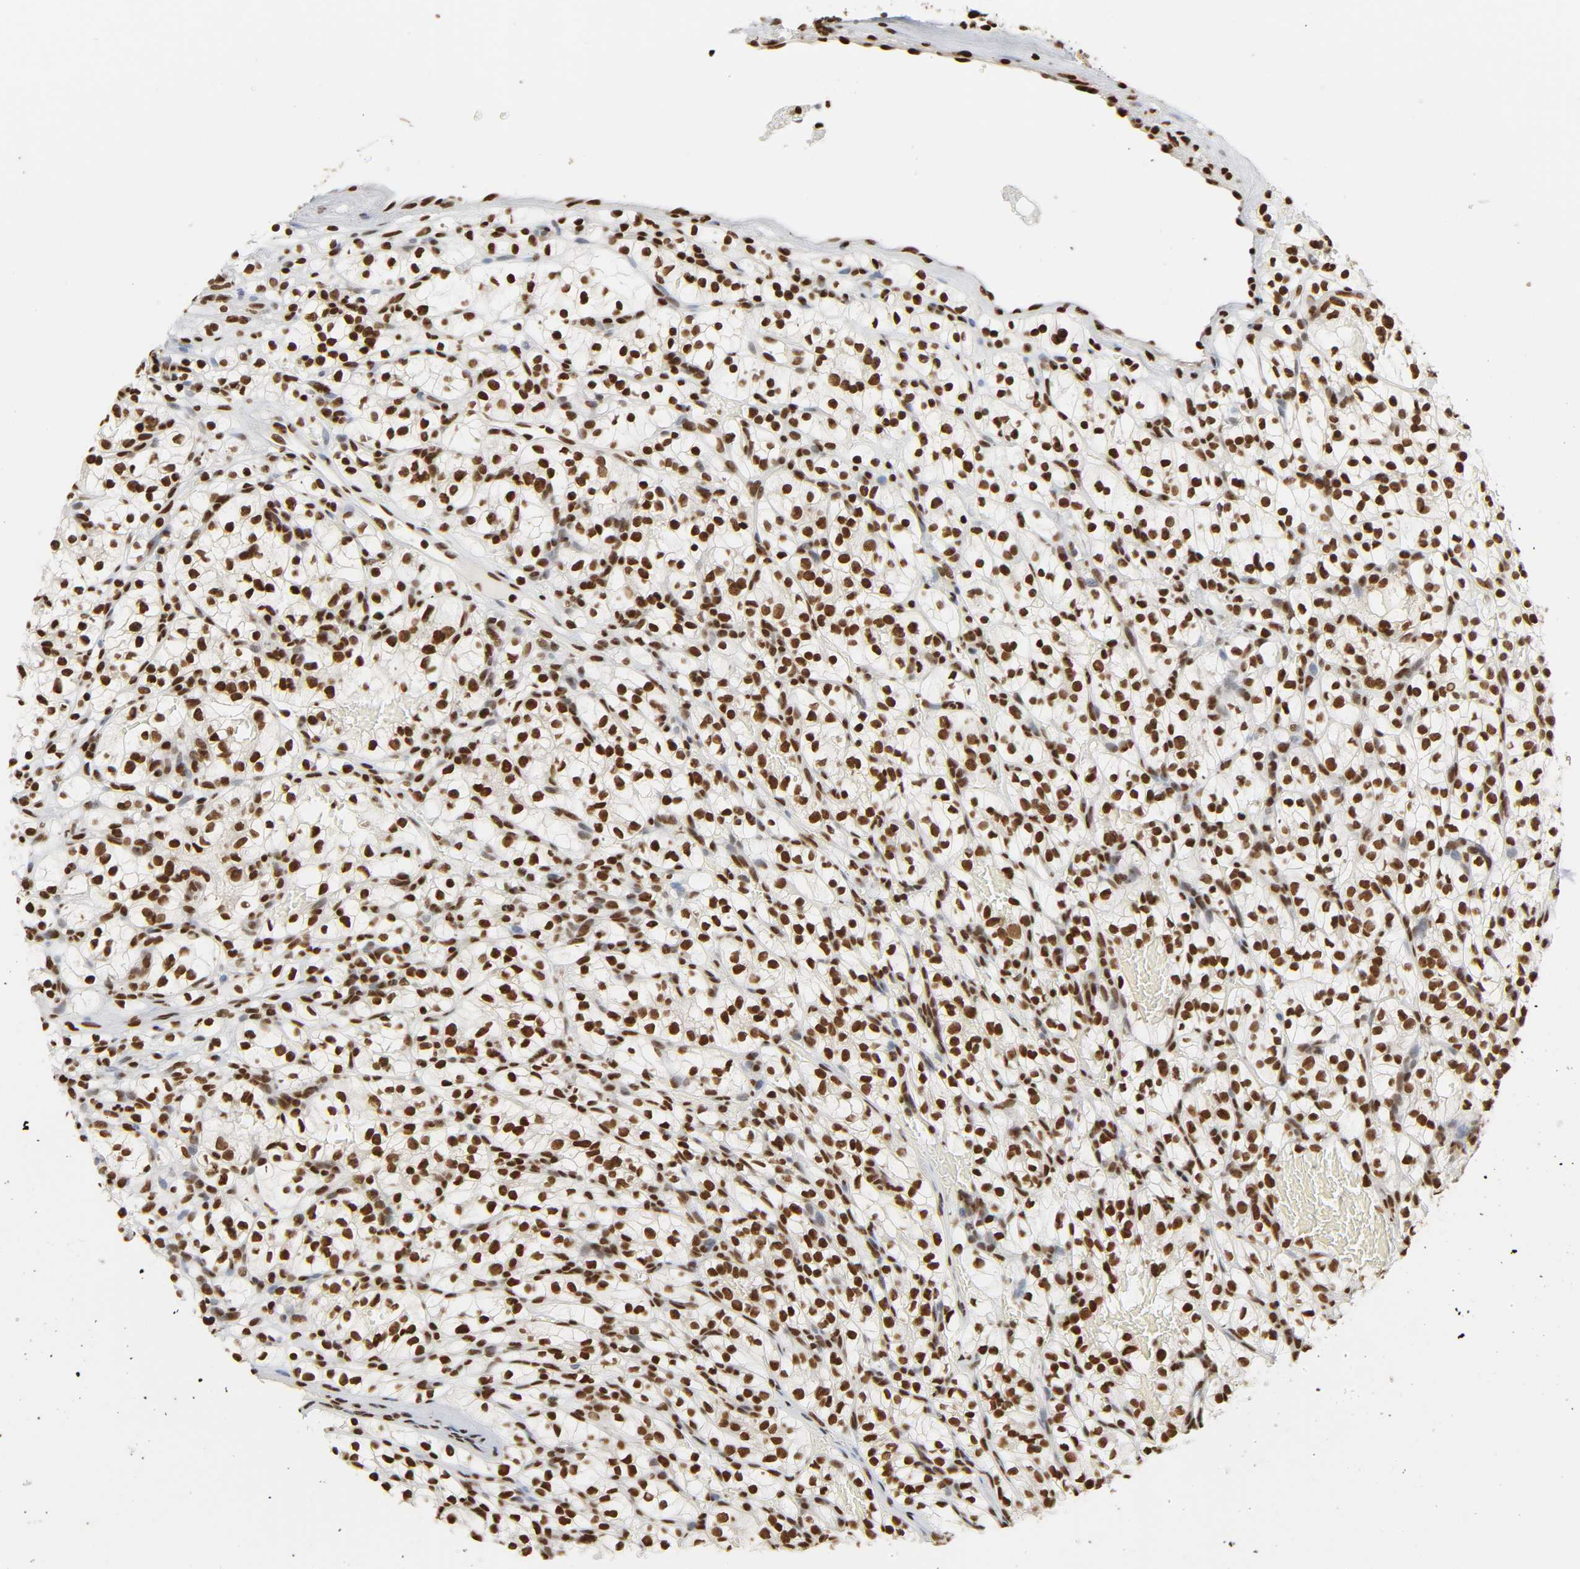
{"staining": {"intensity": "strong", "quantity": ">75%", "location": "nuclear"}, "tissue": "renal cancer", "cell_type": "Tumor cells", "image_type": "cancer", "snomed": [{"axis": "morphology", "description": "Adenocarcinoma, NOS"}, {"axis": "topography", "description": "Kidney"}], "caption": "Renal cancer stained with a brown dye reveals strong nuclear positive positivity in approximately >75% of tumor cells.", "gene": "HNRNPC", "patient": {"sex": "female", "age": 57}}